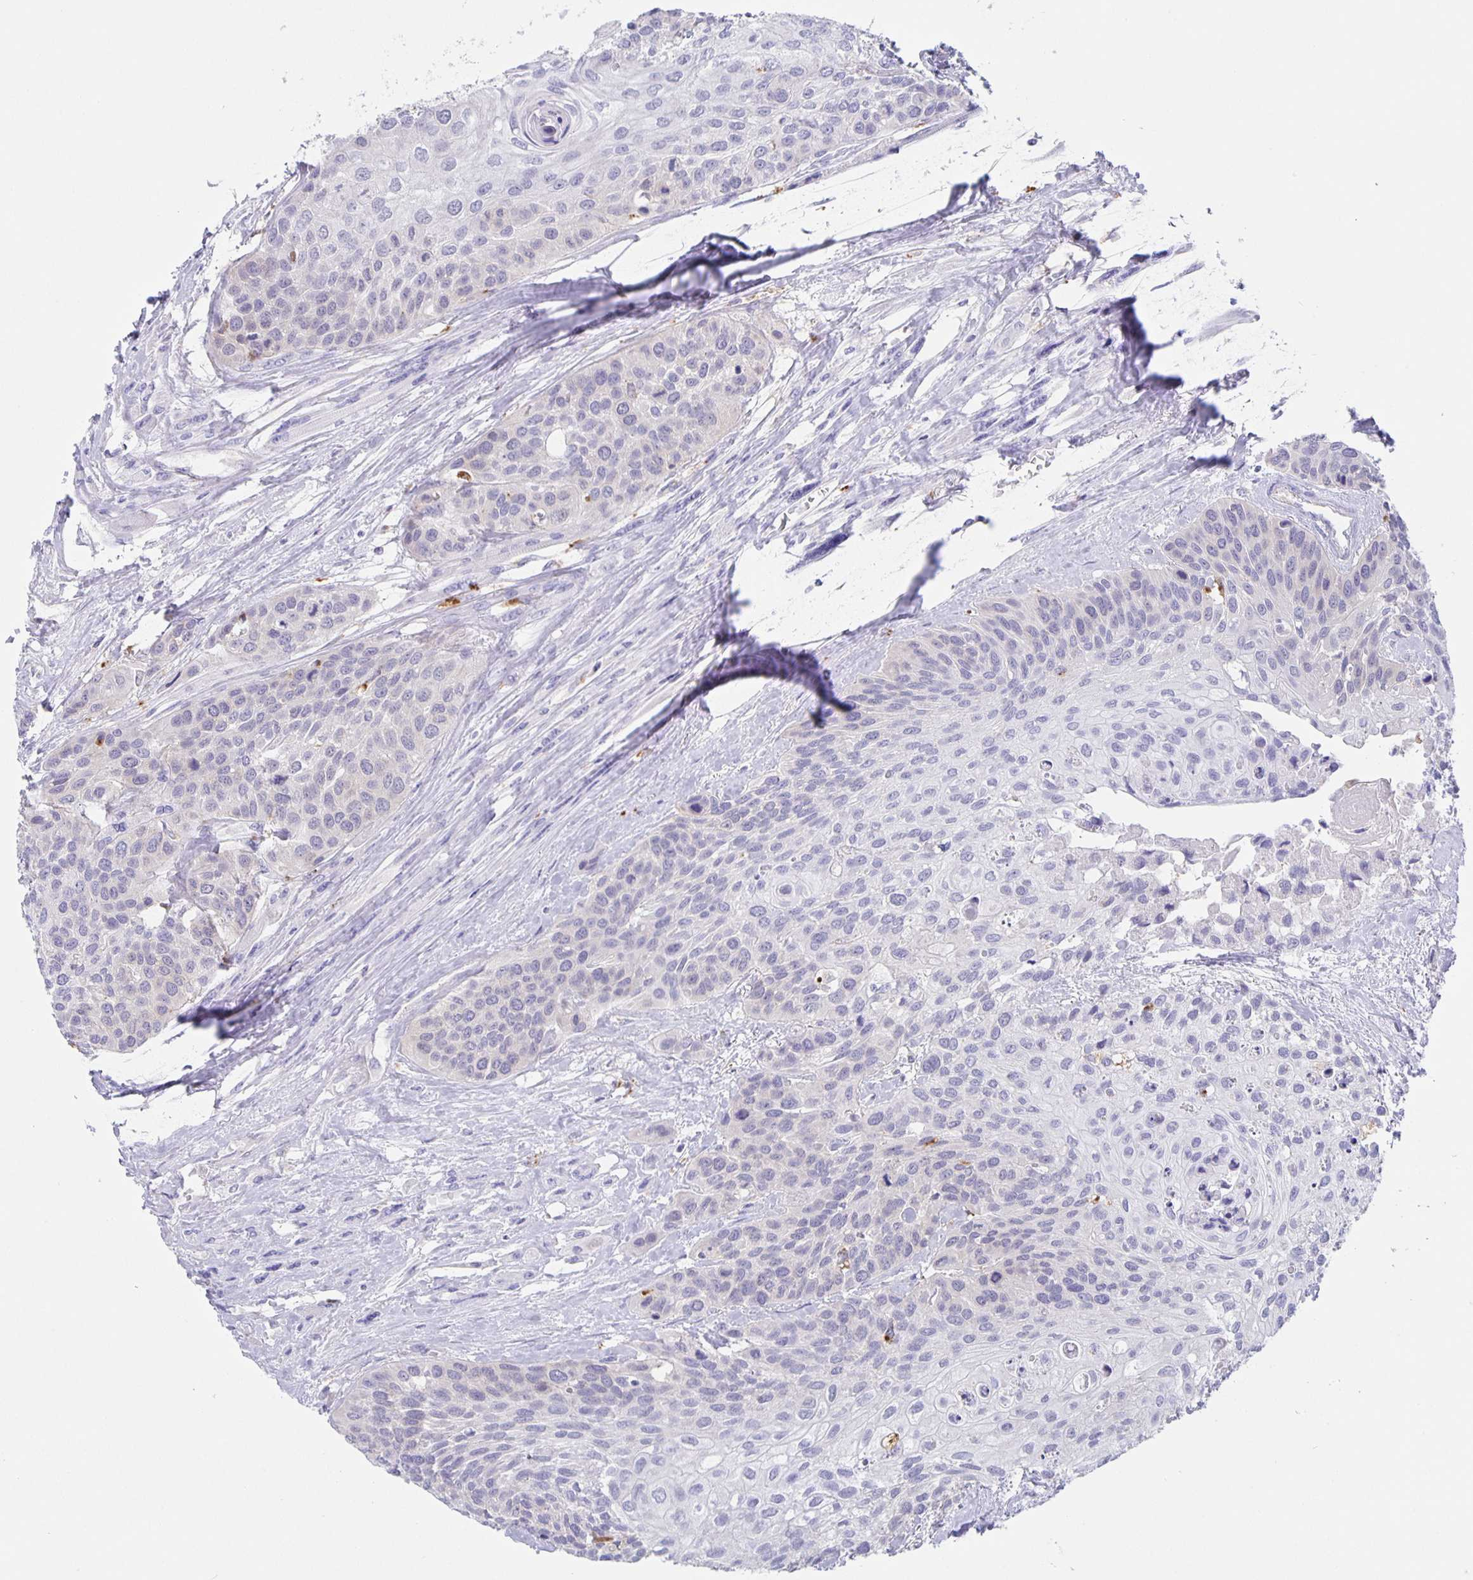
{"staining": {"intensity": "negative", "quantity": "none", "location": "none"}, "tissue": "head and neck cancer", "cell_type": "Tumor cells", "image_type": "cancer", "snomed": [{"axis": "morphology", "description": "Squamous cell carcinoma, NOS"}, {"axis": "topography", "description": "Head-Neck"}], "caption": "High magnification brightfield microscopy of head and neck cancer (squamous cell carcinoma) stained with DAB (3,3'-diaminobenzidine) (brown) and counterstained with hematoxylin (blue): tumor cells show no significant positivity.", "gene": "LIPA", "patient": {"sex": "female", "age": 50}}